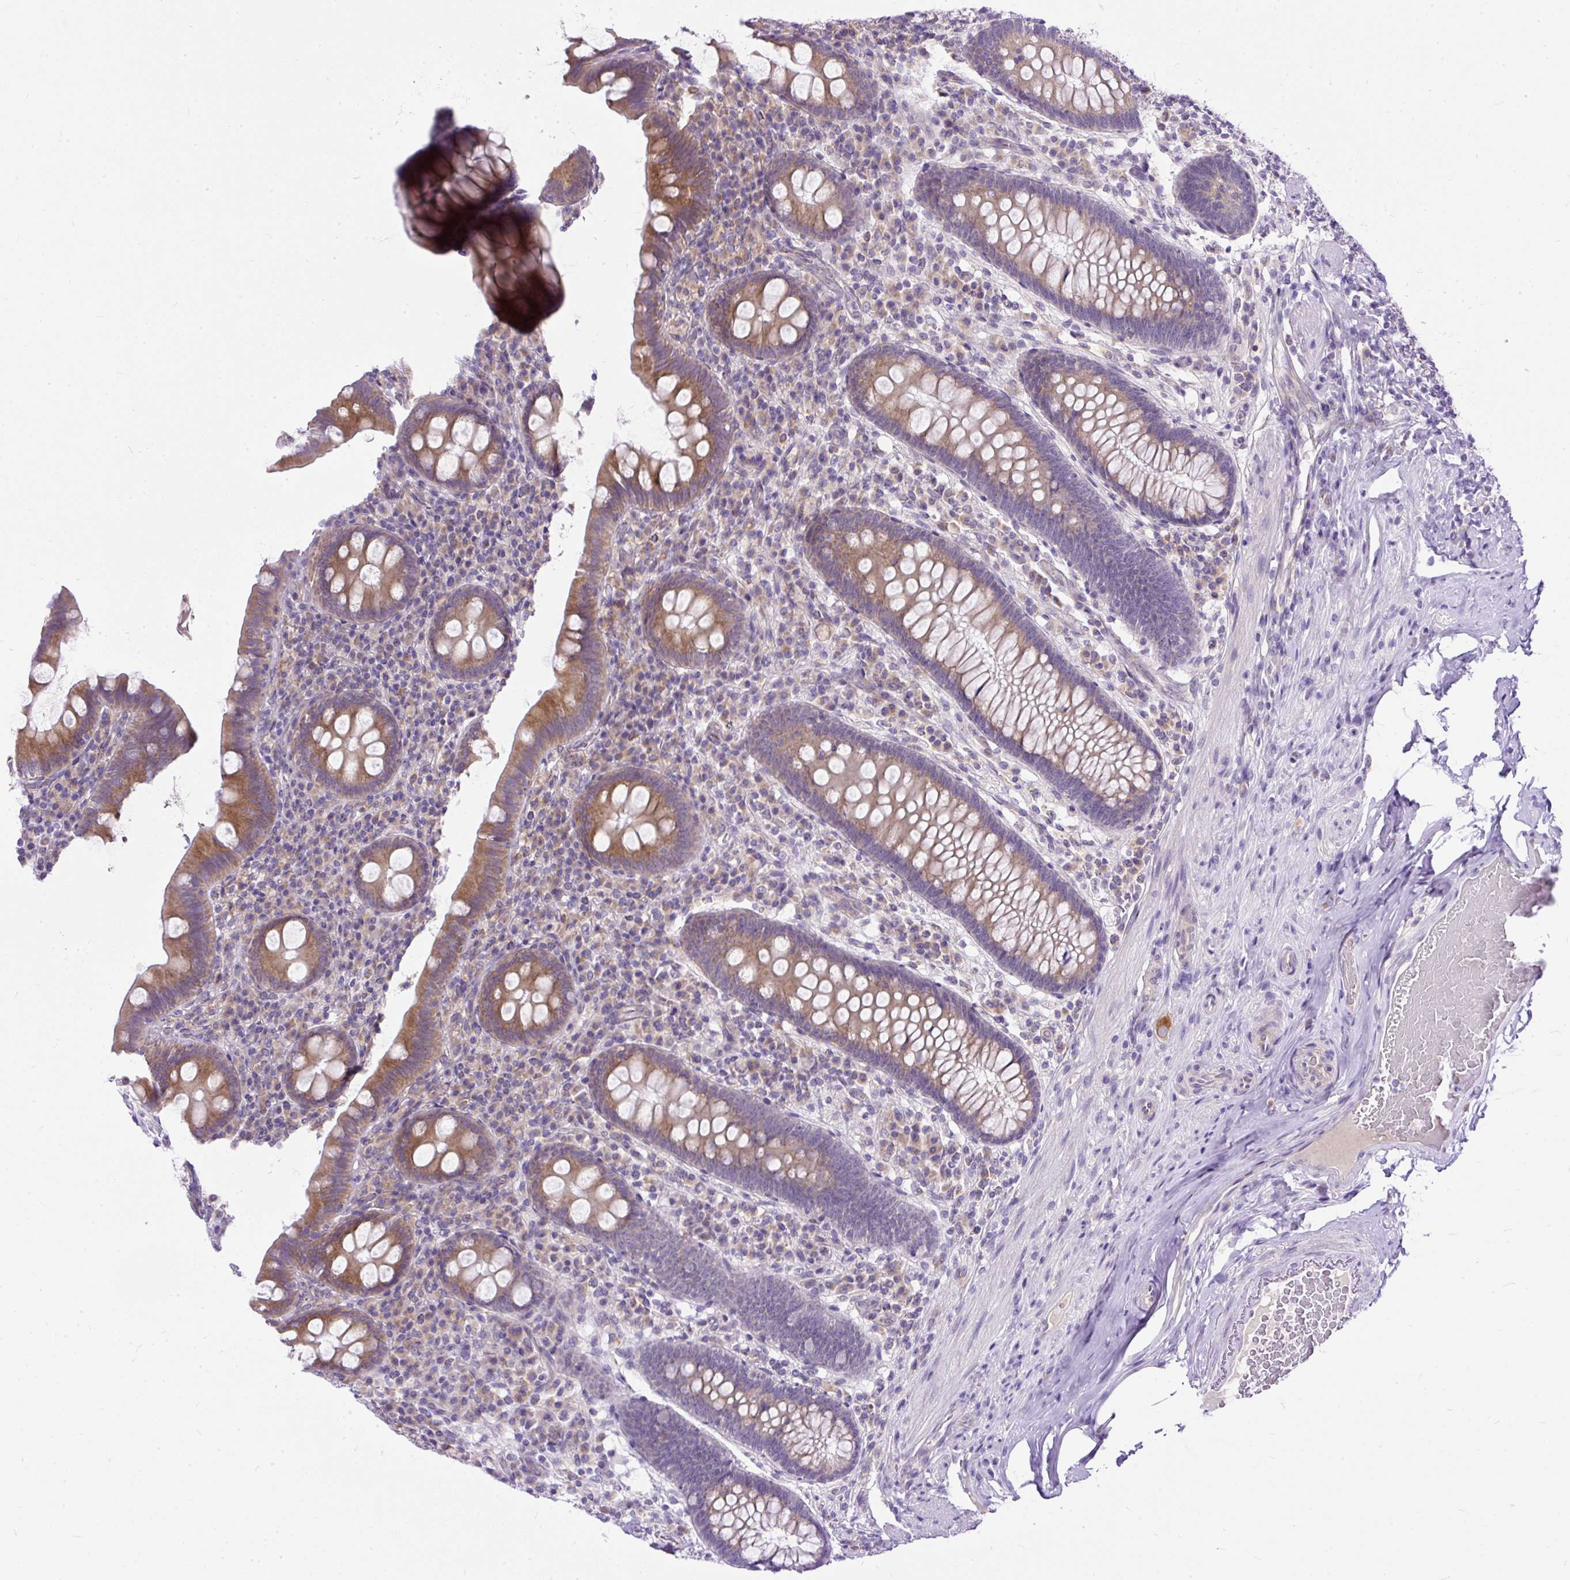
{"staining": {"intensity": "moderate", "quantity": ">75%", "location": "cytoplasmic/membranous"}, "tissue": "appendix", "cell_type": "Glandular cells", "image_type": "normal", "snomed": [{"axis": "morphology", "description": "Normal tissue, NOS"}, {"axis": "topography", "description": "Appendix"}], "caption": "A histopathology image of appendix stained for a protein demonstrates moderate cytoplasmic/membranous brown staining in glandular cells. (DAB (3,3'-diaminobenzidine) = brown stain, brightfield microscopy at high magnification).", "gene": "AMFR", "patient": {"sex": "male", "age": 71}}